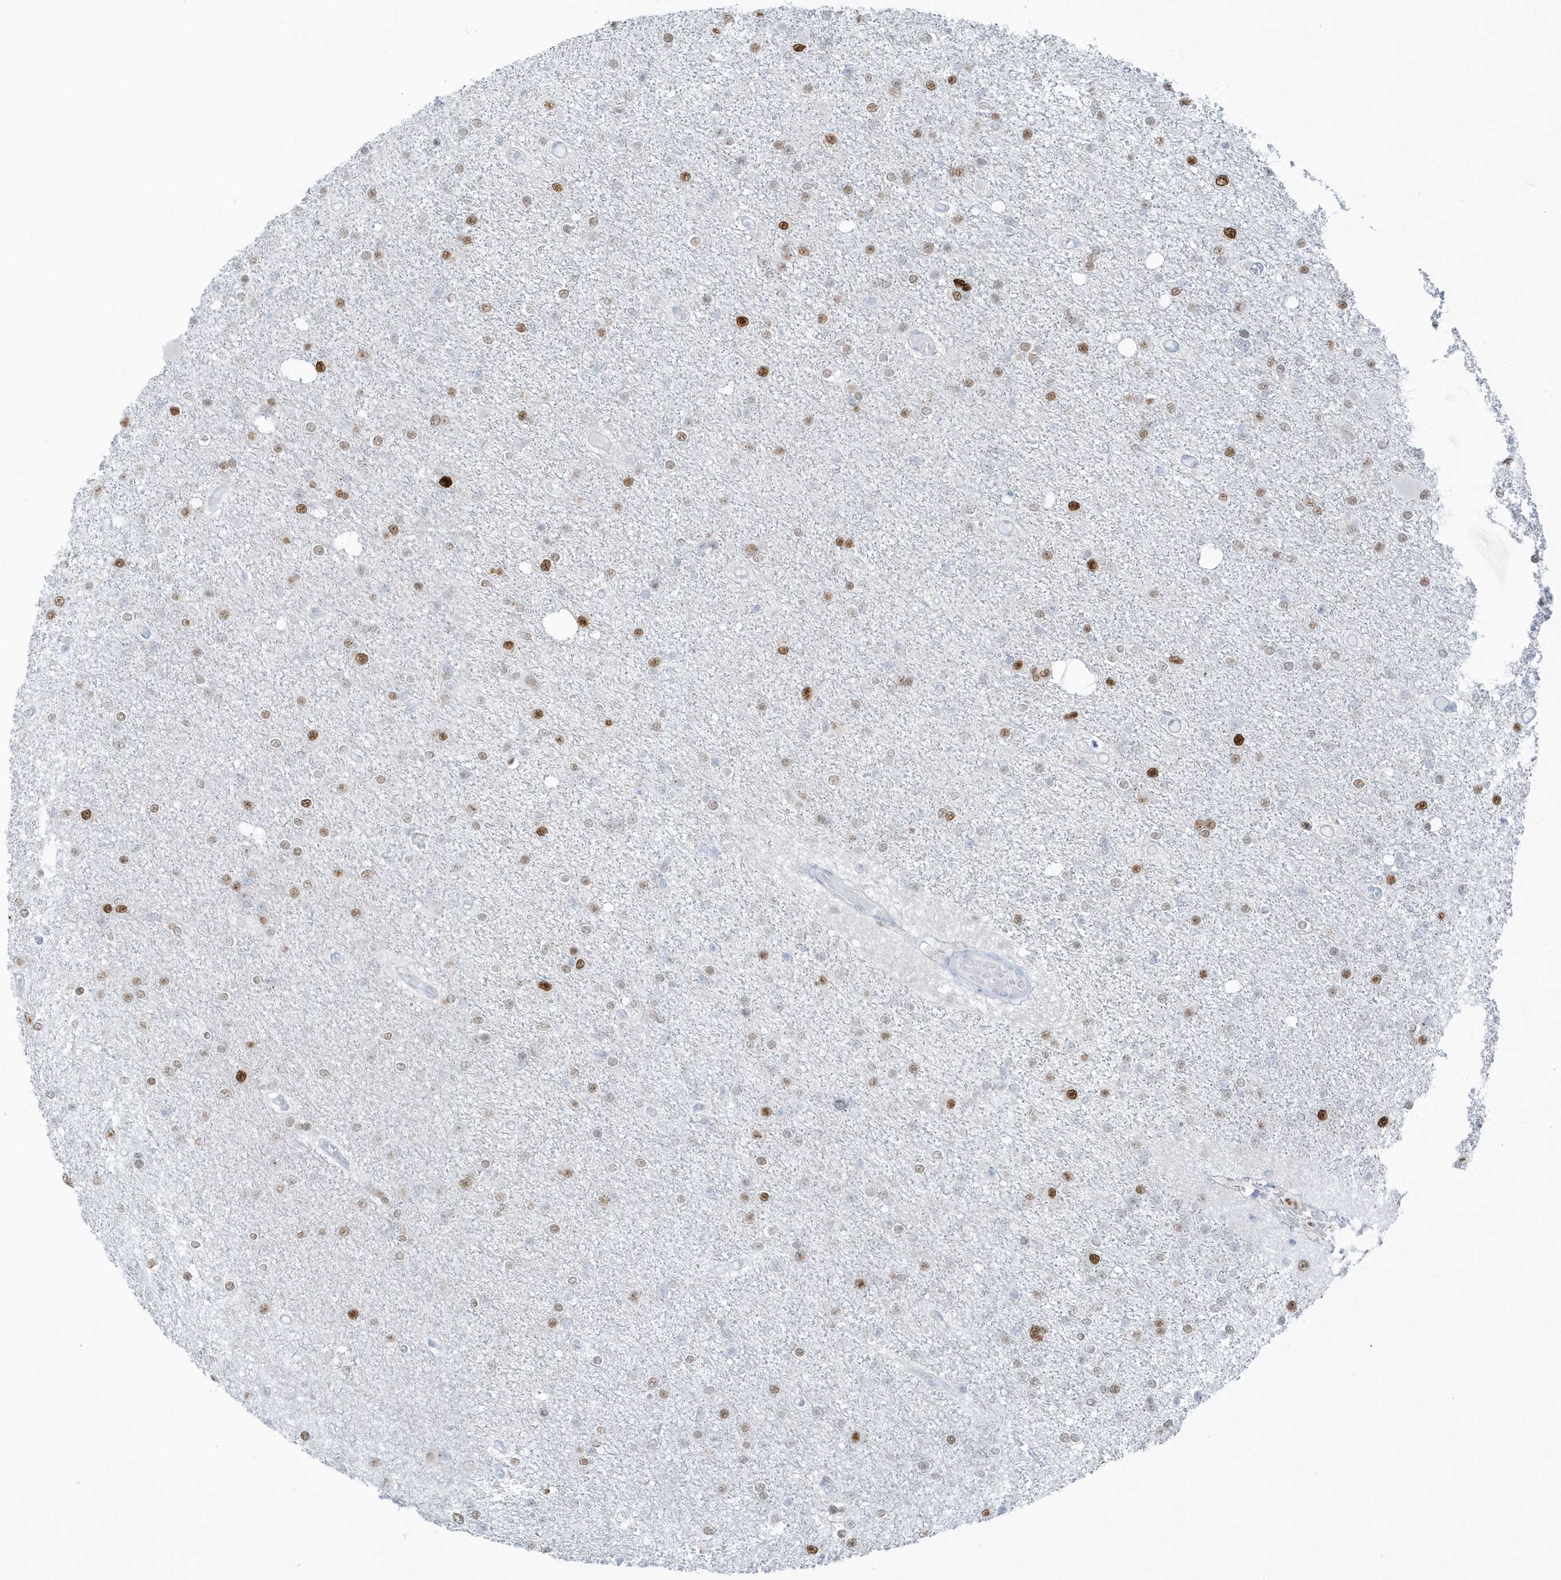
{"staining": {"intensity": "moderate", "quantity": ">75%", "location": "nuclear"}, "tissue": "glioma", "cell_type": "Tumor cells", "image_type": "cancer", "snomed": [{"axis": "morphology", "description": "Glioma, malignant, Low grade"}, {"axis": "topography", "description": "Brain"}], "caption": "Protein analysis of malignant low-grade glioma tissue demonstrates moderate nuclear positivity in about >75% of tumor cells. (IHC, brightfield microscopy, high magnification).", "gene": "SMIM34", "patient": {"sex": "female", "age": 22}}